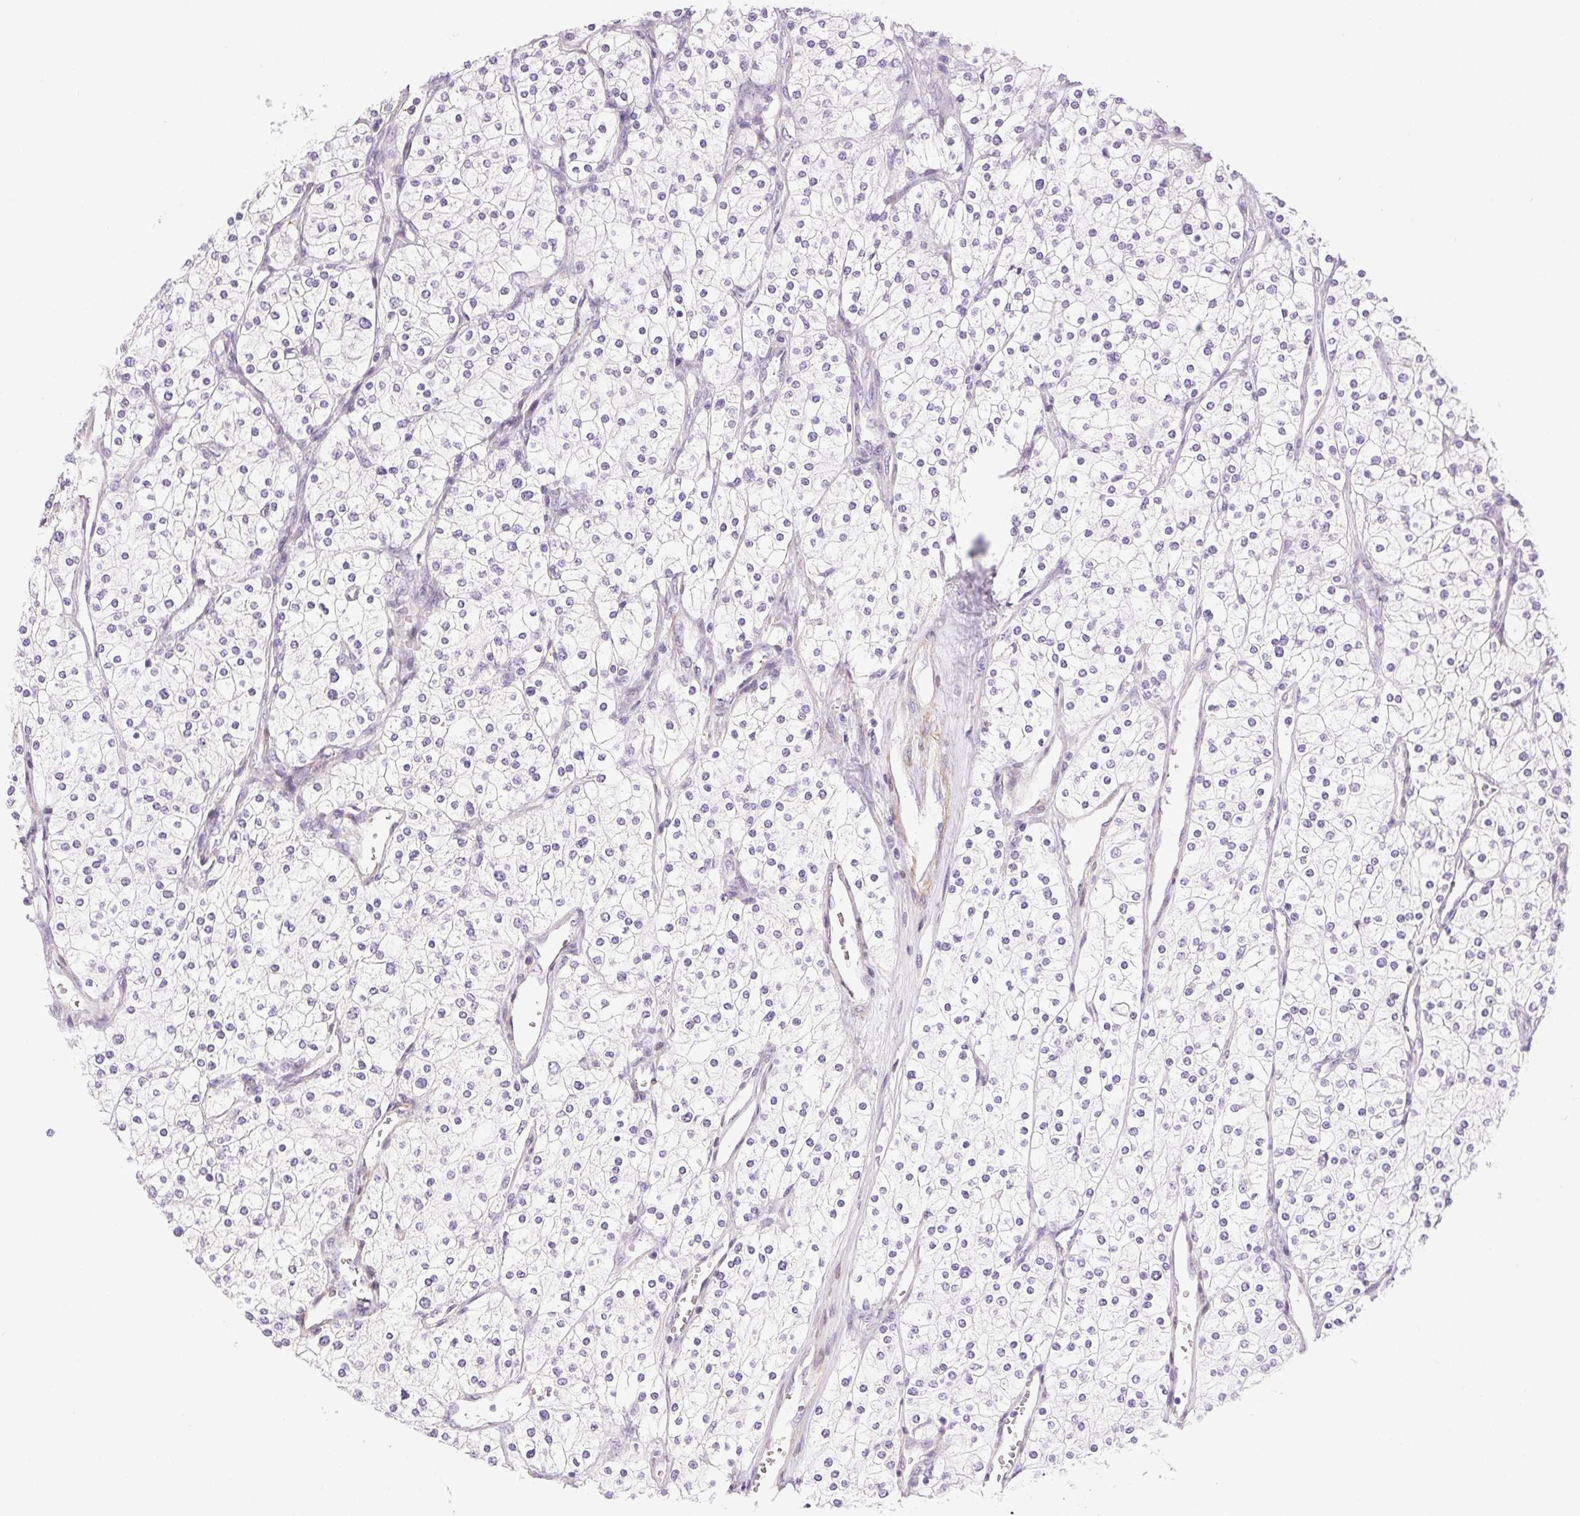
{"staining": {"intensity": "negative", "quantity": "none", "location": "none"}, "tissue": "renal cancer", "cell_type": "Tumor cells", "image_type": "cancer", "snomed": [{"axis": "morphology", "description": "Adenocarcinoma, NOS"}, {"axis": "topography", "description": "Kidney"}], "caption": "Immunohistochemistry histopathology image of renal cancer stained for a protein (brown), which reveals no expression in tumor cells.", "gene": "PRL", "patient": {"sex": "male", "age": 80}}